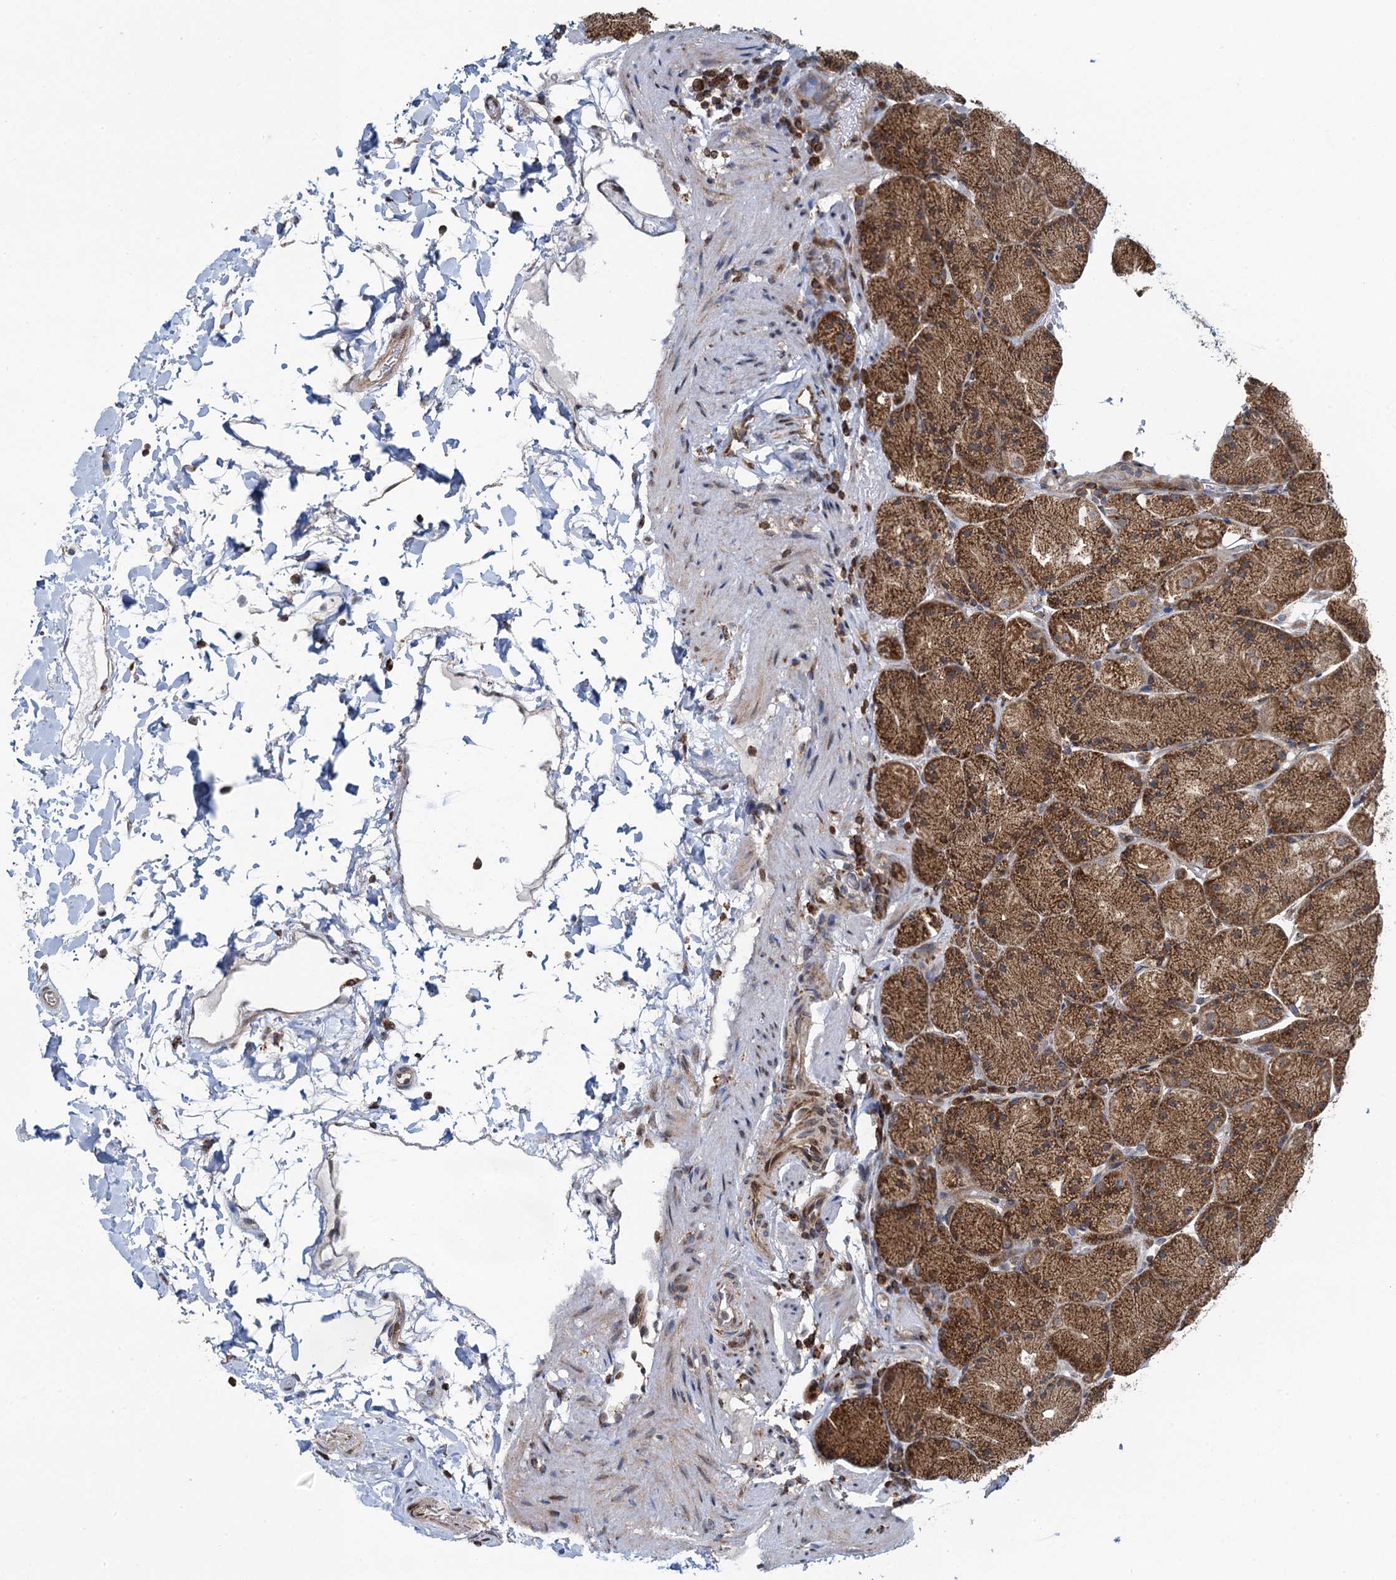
{"staining": {"intensity": "moderate", "quantity": ">75%", "location": "cytoplasmic/membranous"}, "tissue": "stomach", "cell_type": "Glandular cells", "image_type": "normal", "snomed": [{"axis": "morphology", "description": "Normal tissue, NOS"}, {"axis": "topography", "description": "Stomach, upper"}, {"axis": "topography", "description": "Stomach, lower"}], "caption": "Protein expression analysis of unremarkable stomach displays moderate cytoplasmic/membranous staining in approximately >75% of glandular cells.", "gene": "CCDC102A", "patient": {"sex": "male", "age": 67}}